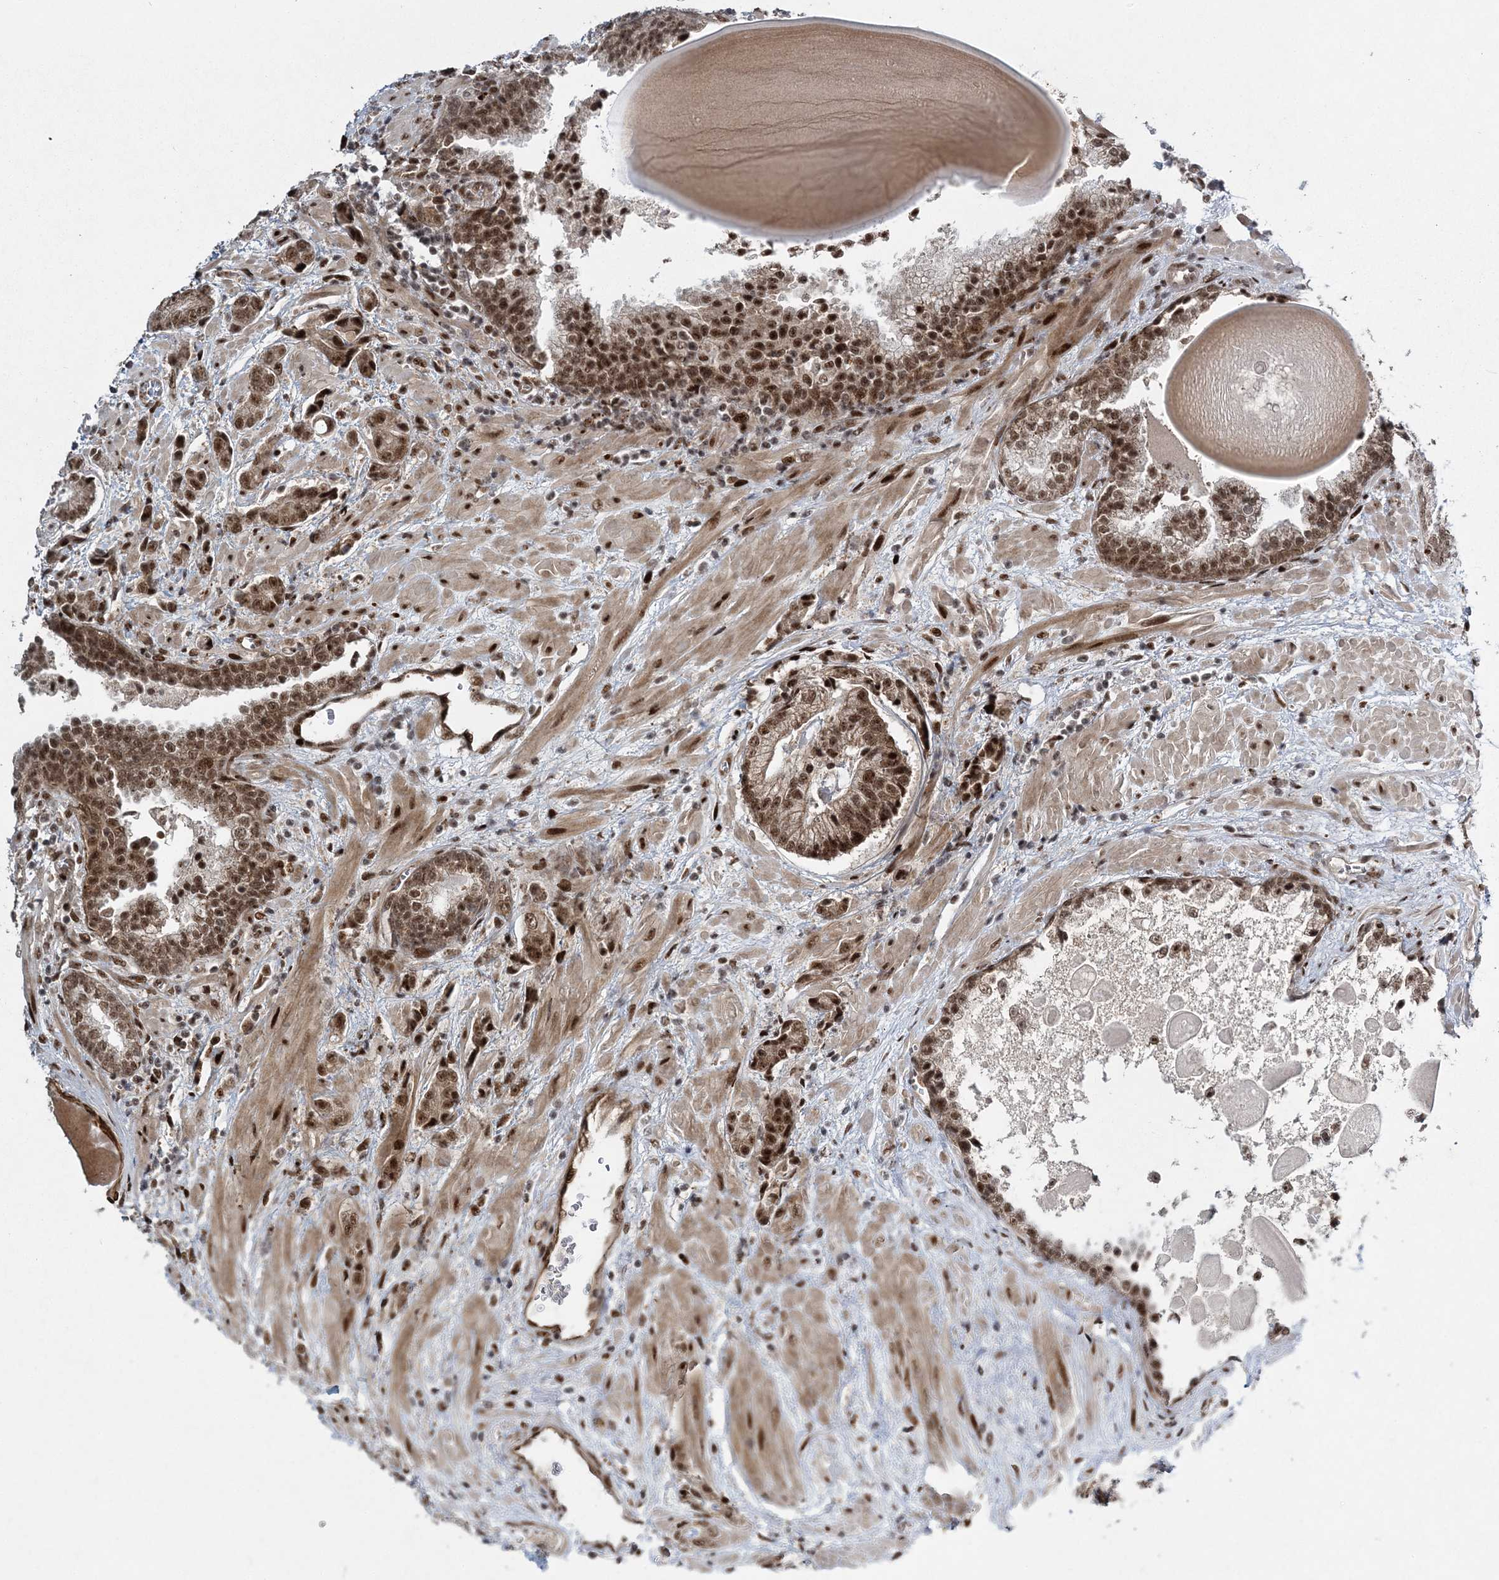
{"staining": {"intensity": "moderate", "quantity": ">75%", "location": "nuclear"}, "tissue": "prostate cancer", "cell_type": "Tumor cells", "image_type": "cancer", "snomed": [{"axis": "morphology", "description": "Adenocarcinoma, High grade"}, {"axis": "topography", "description": "Prostate"}], "caption": "High-grade adenocarcinoma (prostate) stained with DAB immunohistochemistry reveals medium levels of moderate nuclear expression in approximately >75% of tumor cells. The staining was performed using DAB (3,3'-diaminobenzidine) to visualize the protein expression in brown, while the nuclei were stained in blue with hematoxylin (Magnification: 20x).", "gene": "CWC22", "patient": {"sex": "male", "age": 57}}